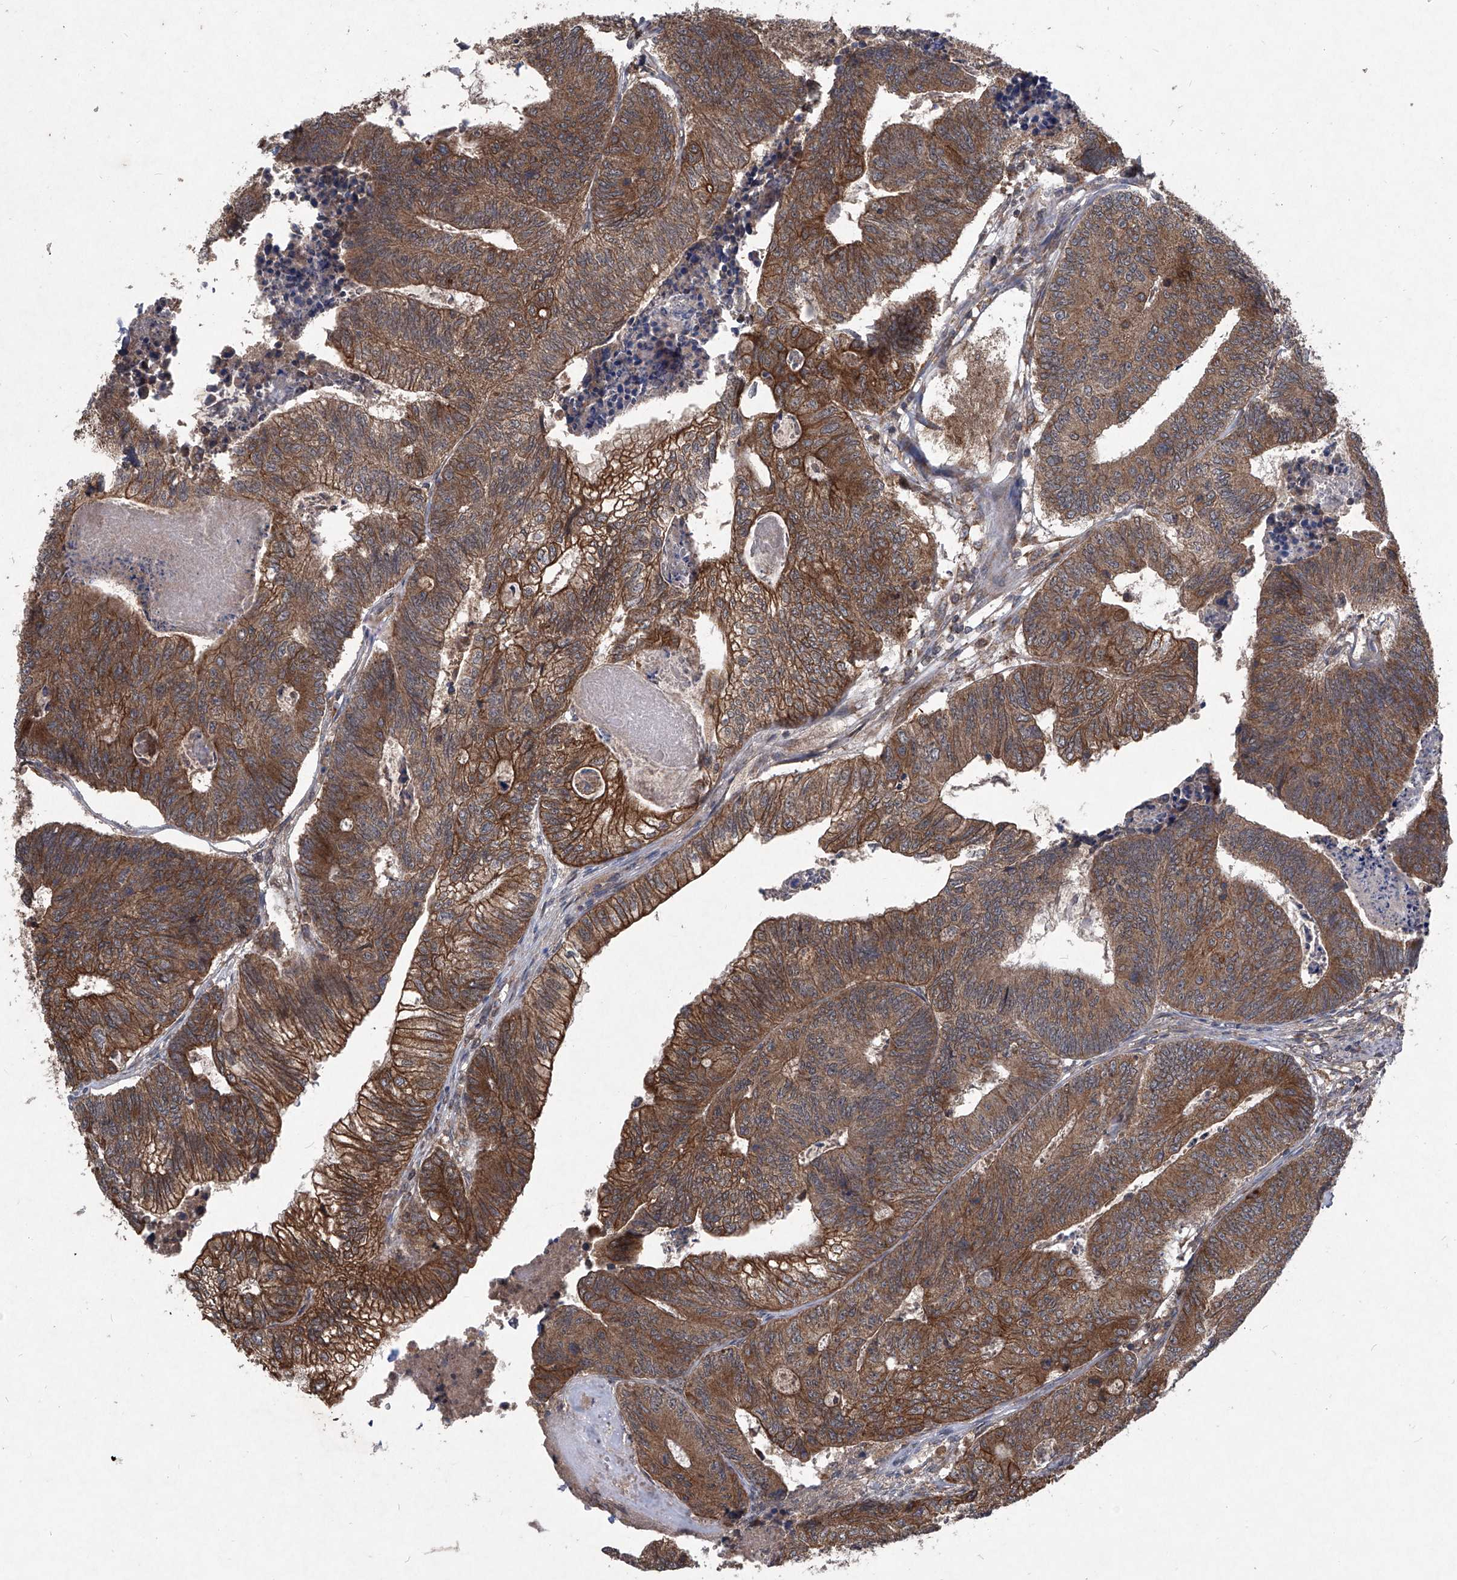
{"staining": {"intensity": "strong", "quantity": ">75%", "location": "cytoplasmic/membranous"}, "tissue": "colorectal cancer", "cell_type": "Tumor cells", "image_type": "cancer", "snomed": [{"axis": "morphology", "description": "Adenocarcinoma, NOS"}, {"axis": "topography", "description": "Colon"}], "caption": "There is high levels of strong cytoplasmic/membranous expression in tumor cells of colorectal adenocarcinoma, as demonstrated by immunohistochemical staining (brown color).", "gene": "SUMF2", "patient": {"sex": "female", "age": 67}}